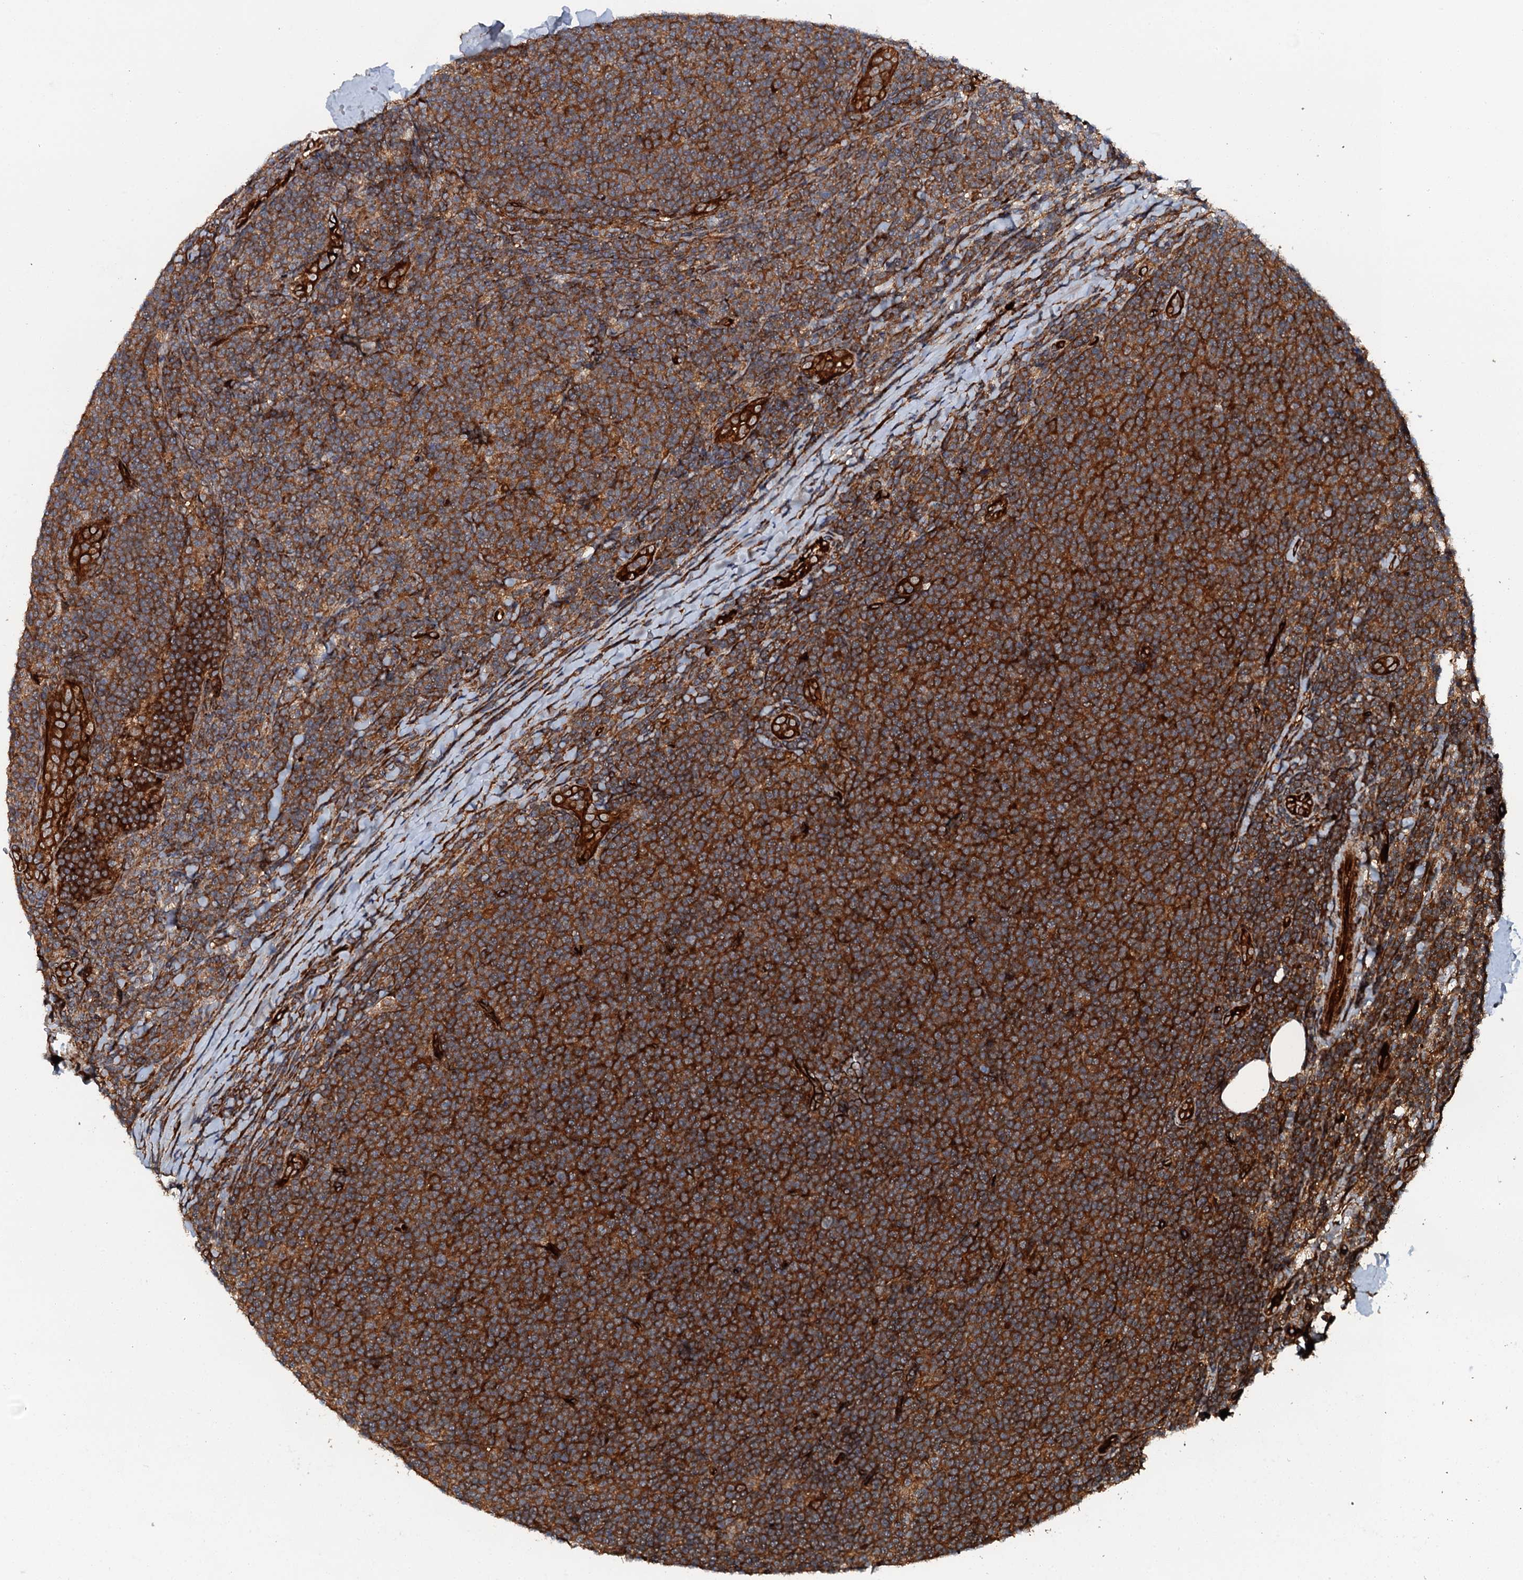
{"staining": {"intensity": "strong", "quantity": ">75%", "location": "cytoplasmic/membranous"}, "tissue": "lymphoma", "cell_type": "Tumor cells", "image_type": "cancer", "snomed": [{"axis": "morphology", "description": "Malignant lymphoma, non-Hodgkin's type, Low grade"}, {"axis": "topography", "description": "Lymph node"}], "caption": "Protein staining reveals strong cytoplasmic/membranous expression in approximately >75% of tumor cells in lymphoma.", "gene": "FLYWCH1", "patient": {"sex": "male", "age": 66}}